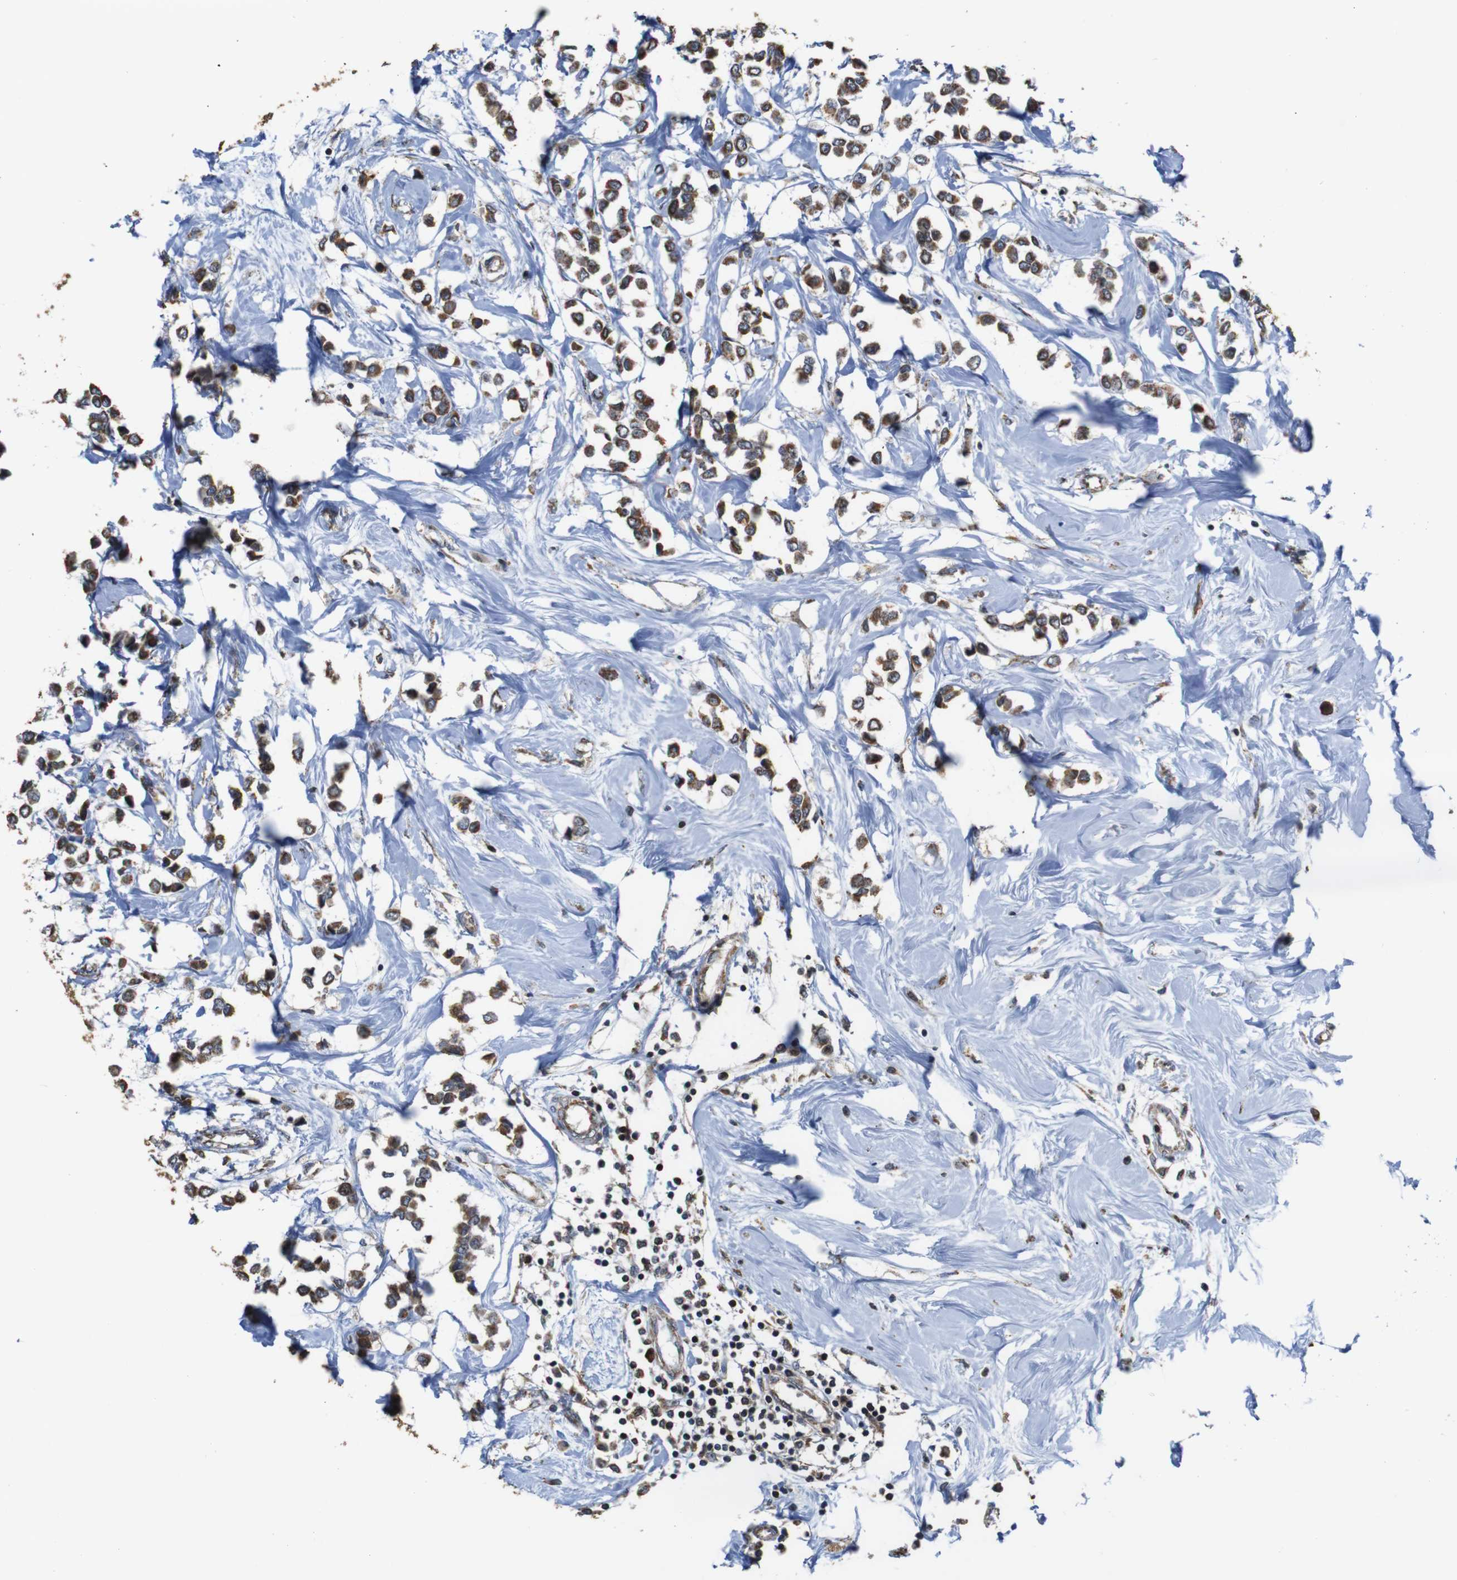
{"staining": {"intensity": "moderate", "quantity": ">75%", "location": "cytoplasmic/membranous"}, "tissue": "breast cancer", "cell_type": "Tumor cells", "image_type": "cancer", "snomed": [{"axis": "morphology", "description": "Lobular carcinoma"}, {"axis": "topography", "description": "Breast"}], "caption": "Breast cancer stained with a protein marker demonstrates moderate staining in tumor cells.", "gene": "SNN", "patient": {"sex": "female", "age": 51}}